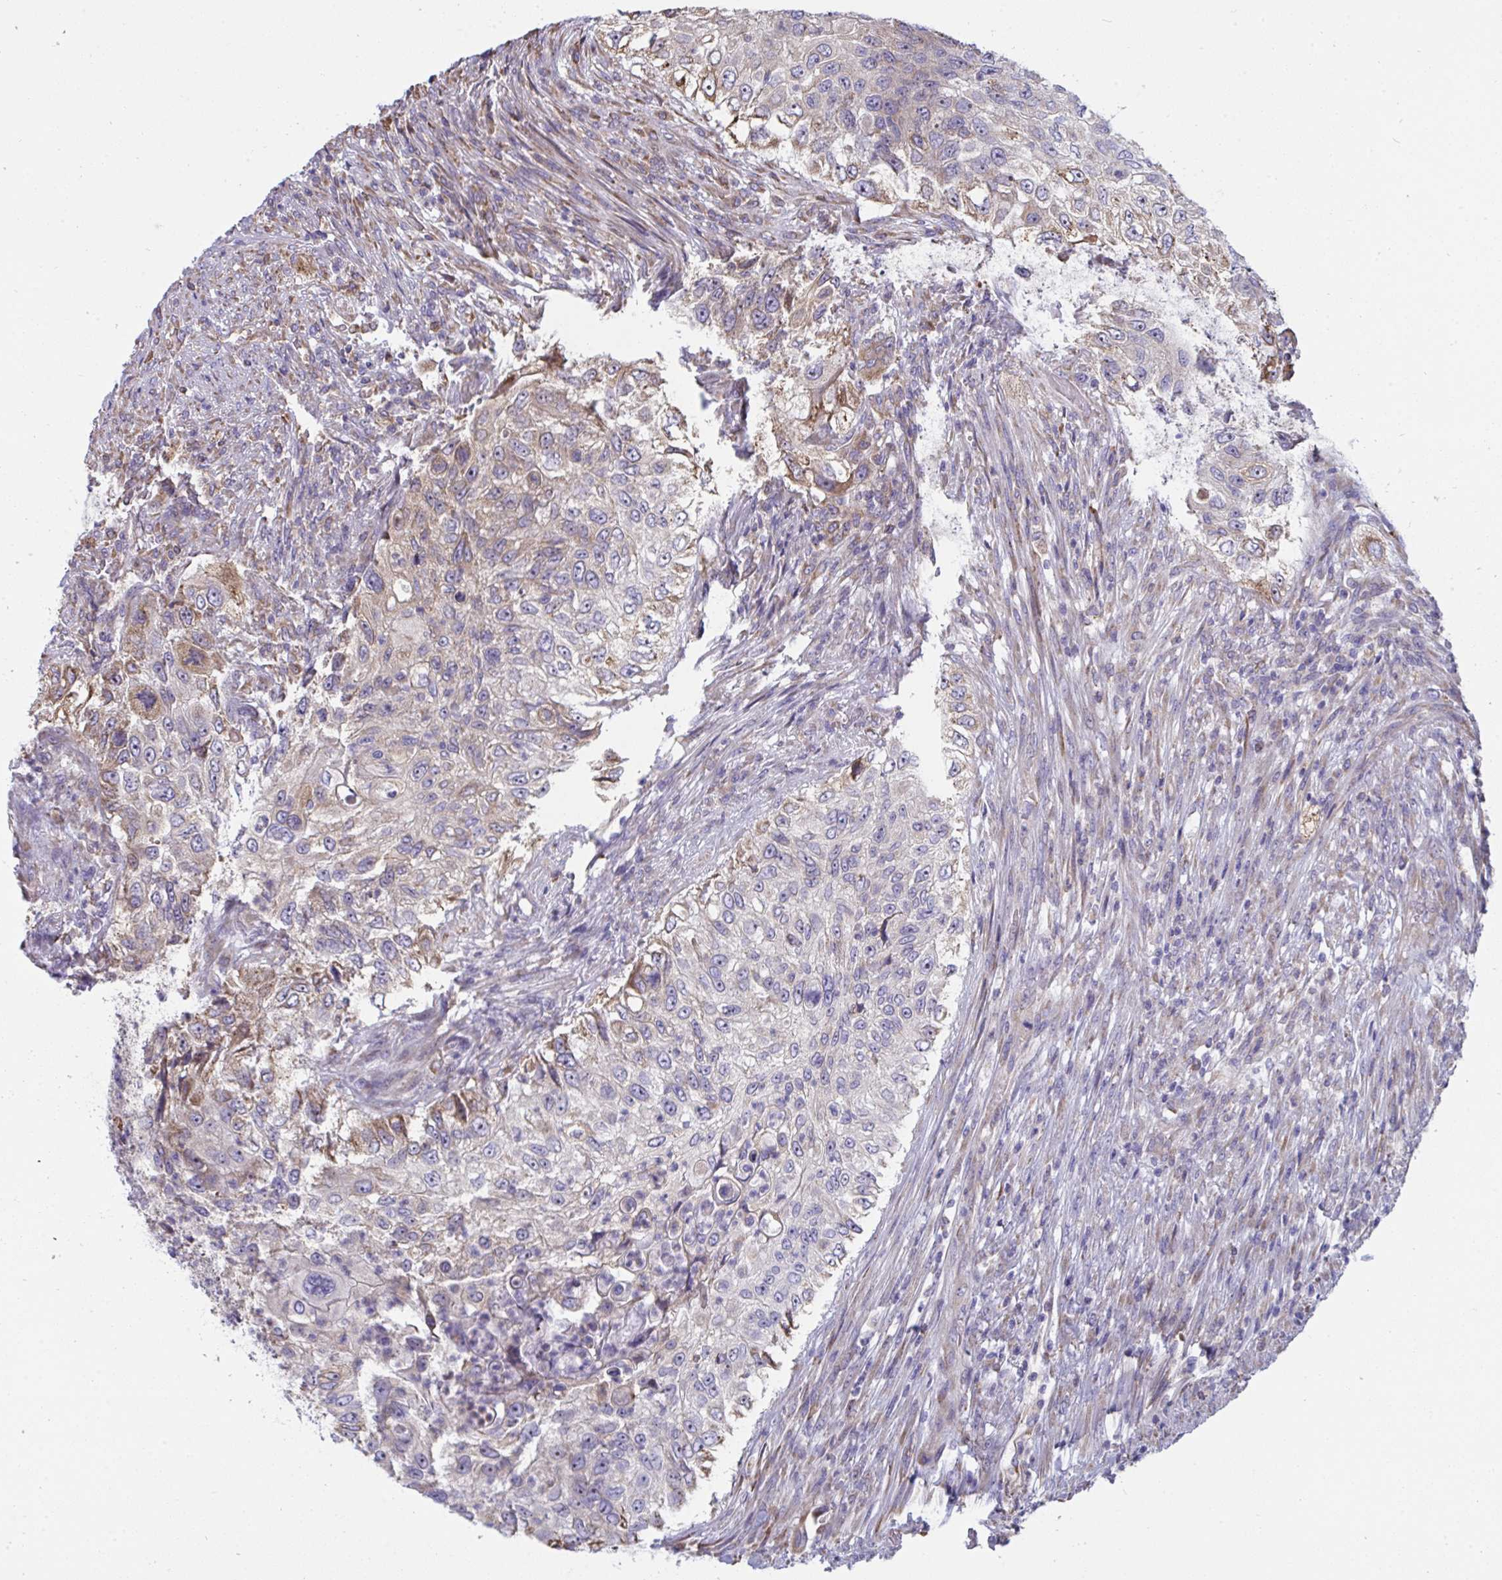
{"staining": {"intensity": "weak", "quantity": "<25%", "location": "cytoplasmic/membranous"}, "tissue": "urothelial cancer", "cell_type": "Tumor cells", "image_type": "cancer", "snomed": [{"axis": "morphology", "description": "Urothelial carcinoma, High grade"}, {"axis": "topography", "description": "Urinary bladder"}], "caption": "There is no significant expression in tumor cells of urothelial cancer.", "gene": "MYMK", "patient": {"sex": "female", "age": 60}}